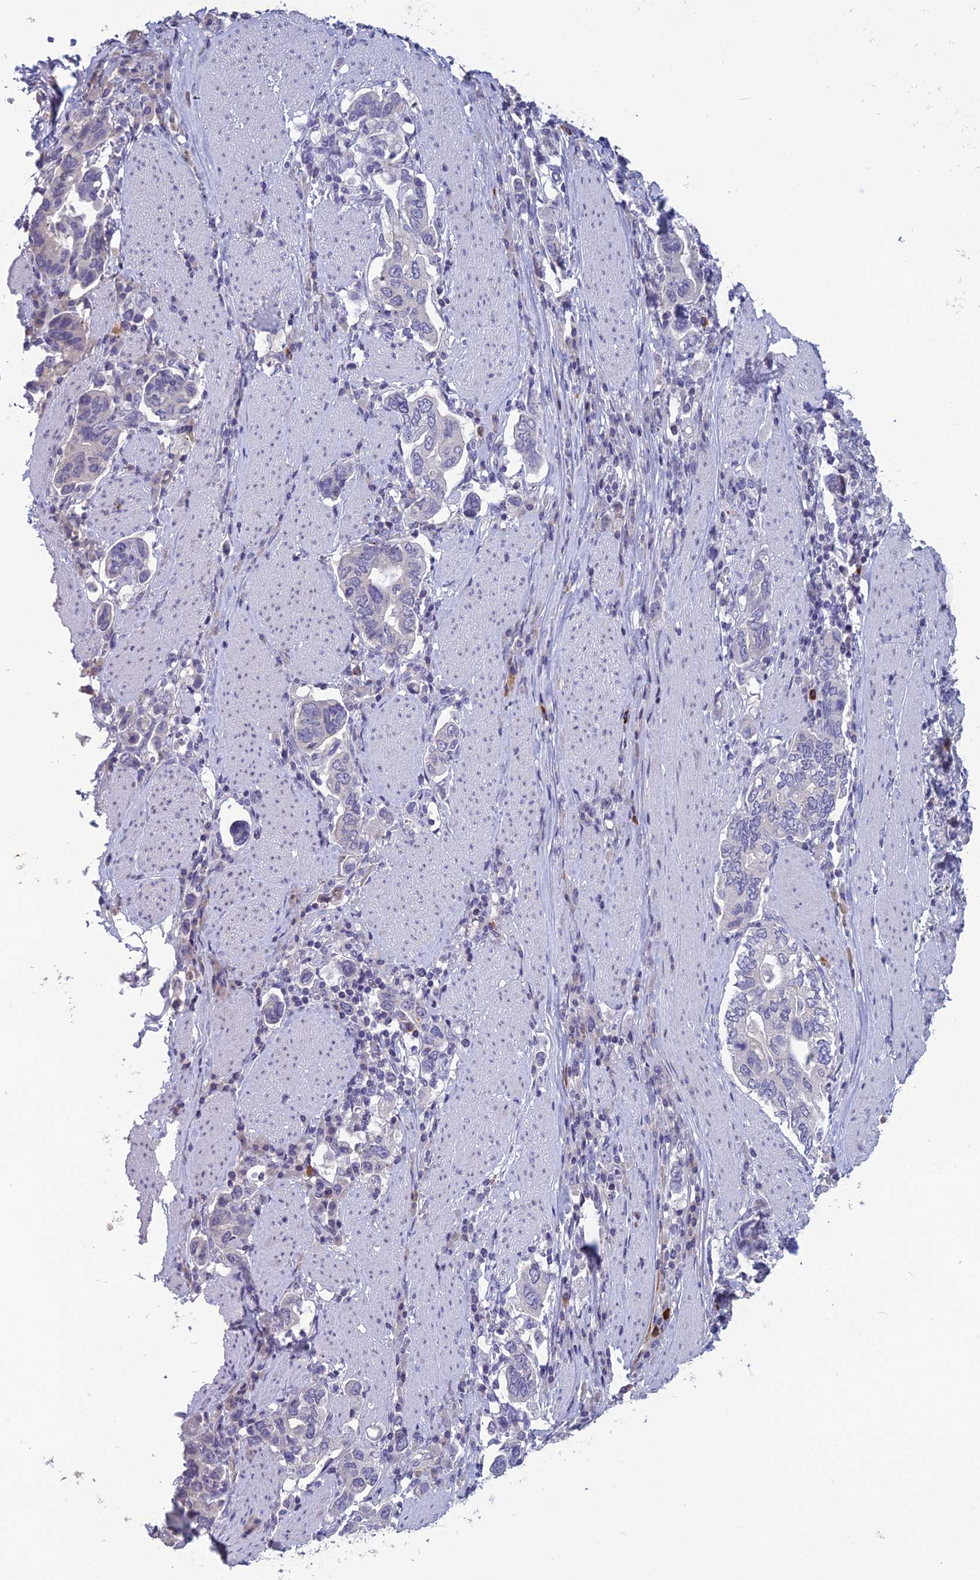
{"staining": {"intensity": "negative", "quantity": "none", "location": "none"}, "tissue": "stomach cancer", "cell_type": "Tumor cells", "image_type": "cancer", "snomed": [{"axis": "morphology", "description": "Adenocarcinoma, NOS"}, {"axis": "topography", "description": "Stomach, upper"}, {"axis": "topography", "description": "Stomach"}], "caption": "The histopathology image demonstrates no staining of tumor cells in stomach adenocarcinoma. The staining was performed using DAB (3,3'-diaminobenzidine) to visualize the protein expression in brown, while the nuclei were stained in blue with hematoxylin (Magnification: 20x).", "gene": "TMEM134", "patient": {"sex": "male", "age": 62}}